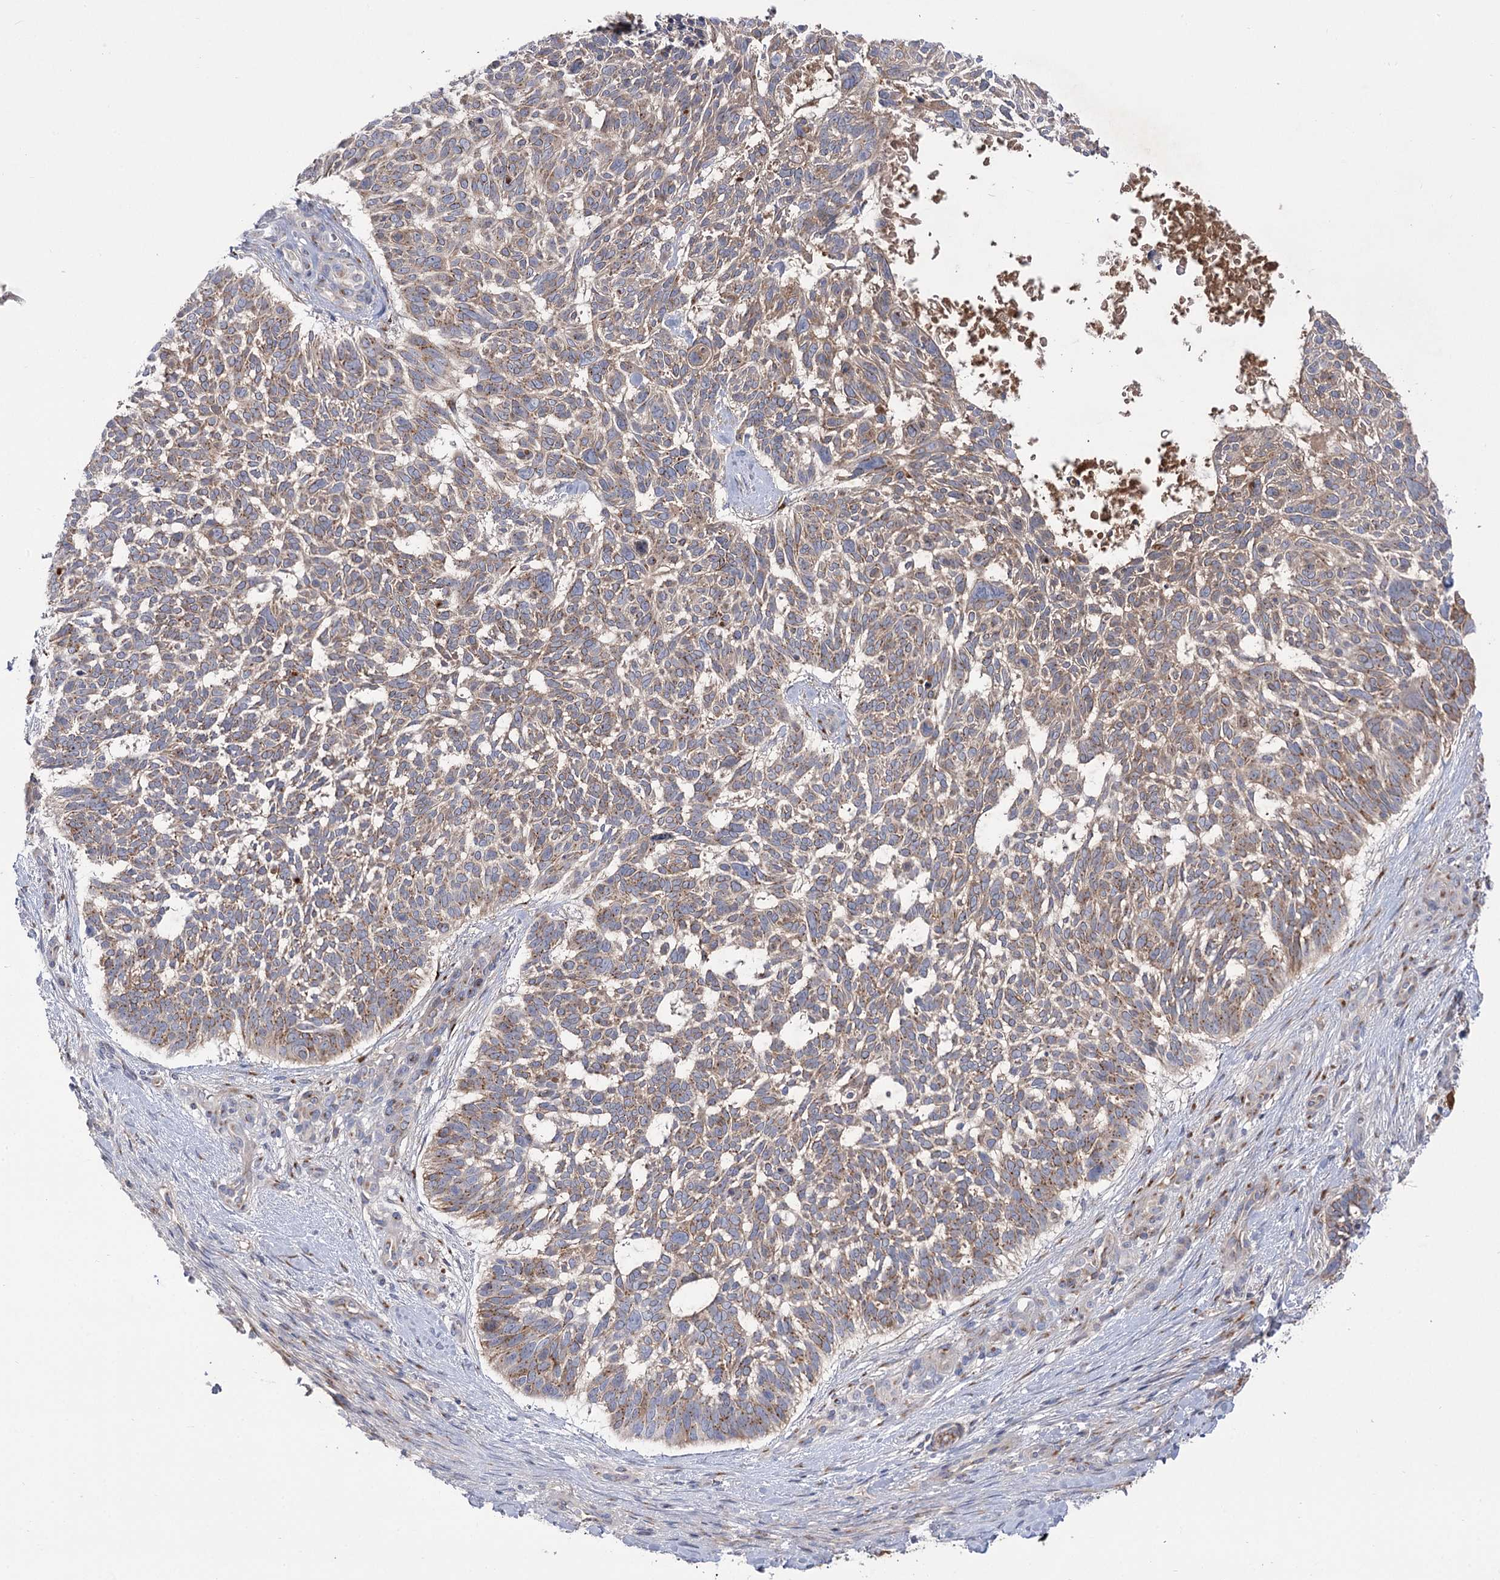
{"staining": {"intensity": "moderate", "quantity": ">75%", "location": "cytoplasmic/membranous"}, "tissue": "skin cancer", "cell_type": "Tumor cells", "image_type": "cancer", "snomed": [{"axis": "morphology", "description": "Basal cell carcinoma"}, {"axis": "topography", "description": "Skin"}], "caption": "Skin basal cell carcinoma stained with DAB (3,3'-diaminobenzidine) IHC displays medium levels of moderate cytoplasmic/membranous staining in approximately >75% of tumor cells. (DAB IHC, brown staining for protein, blue staining for nuclei).", "gene": "GBF1", "patient": {"sex": "male", "age": 88}}